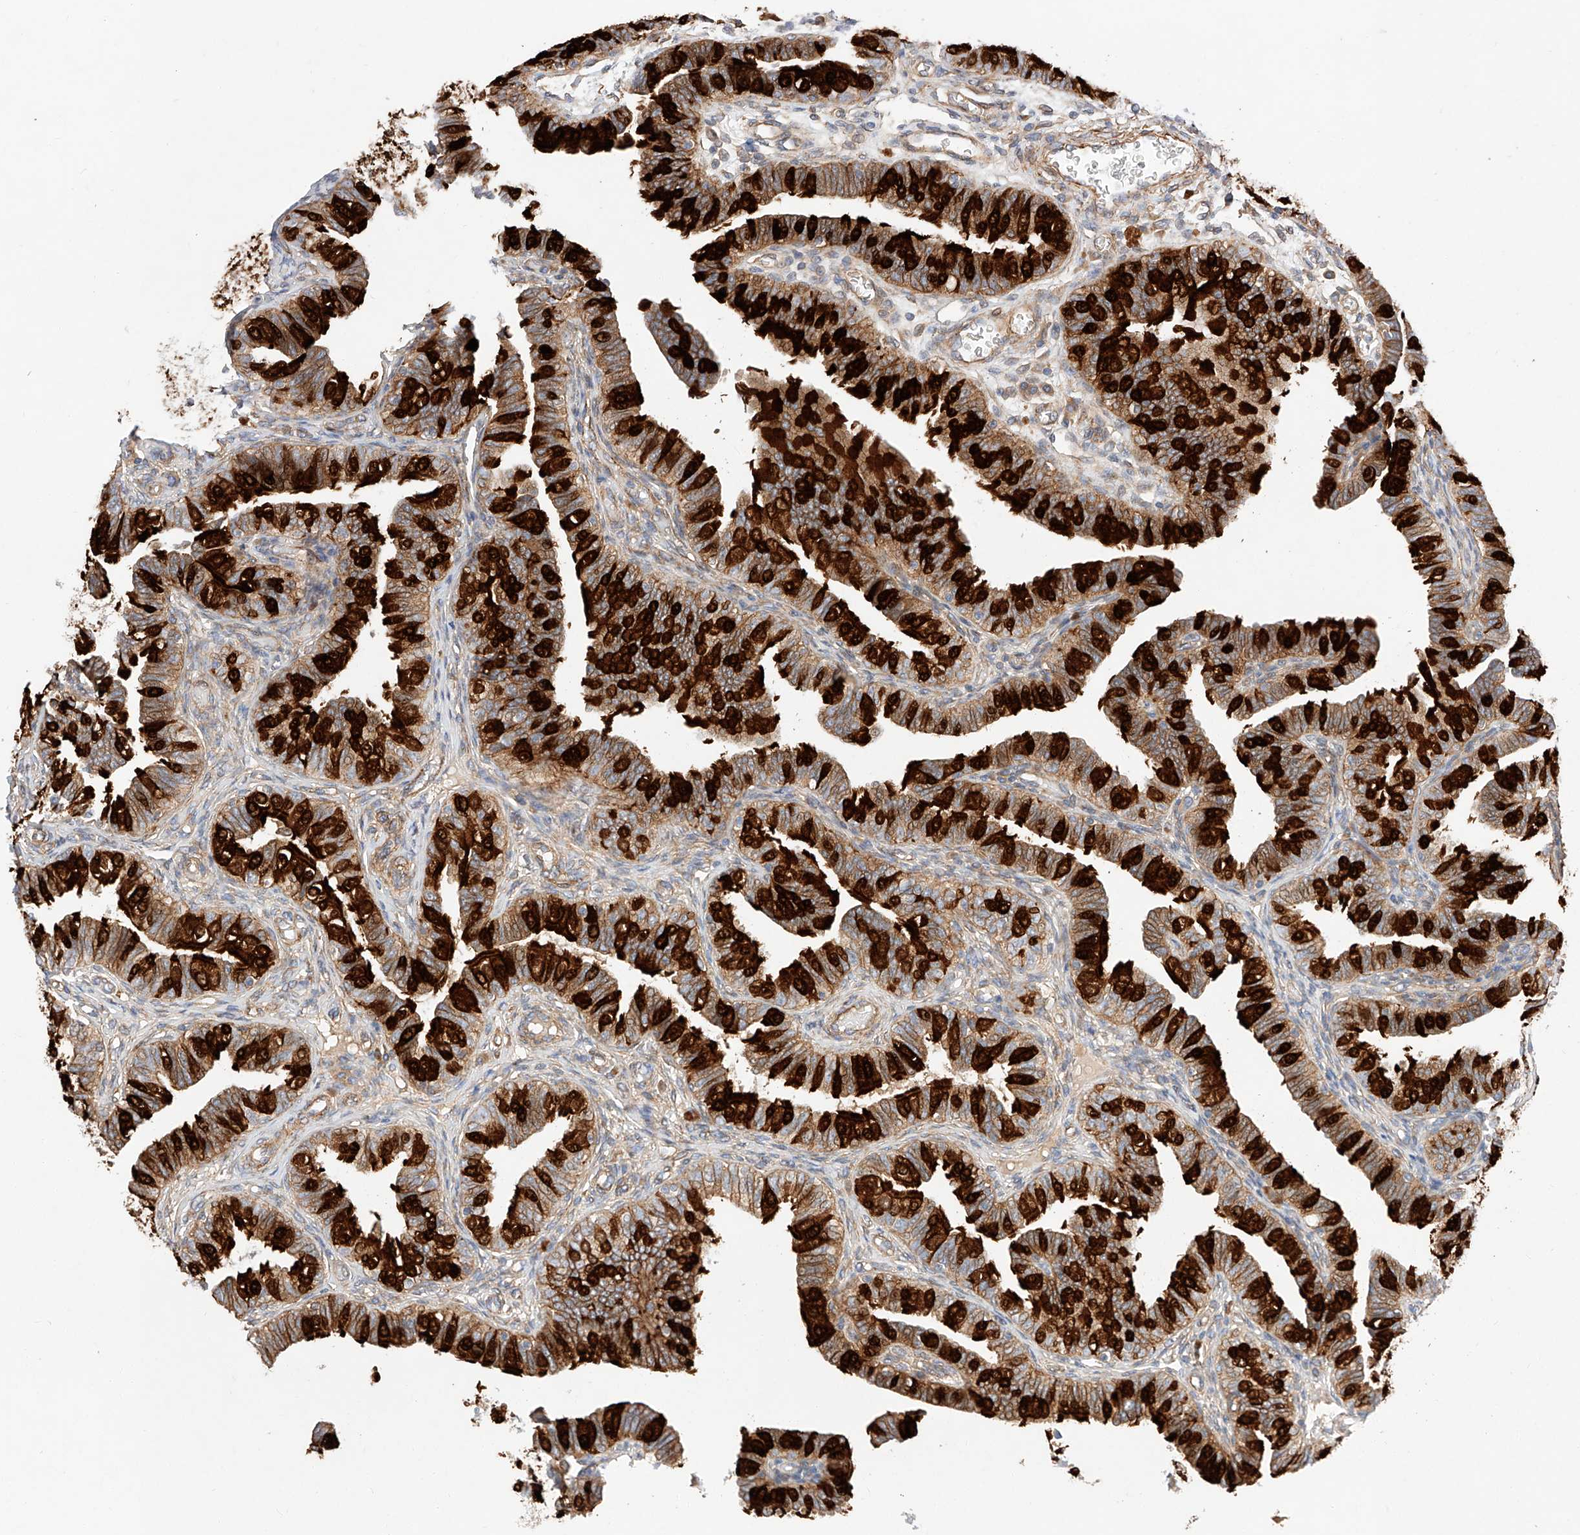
{"staining": {"intensity": "strong", "quantity": ">75%", "location": "cytoplasmic/membranous"}, "tissue": "fallopian tube", "cell_type": "Glandular cells", "image_type": "normal", "snomed": [{"axis": "morphology", "description": "Normal tissue, NOS"}, {"axis": "topography", "description": "Fallopian tube"}], "caption": "DAB immunohistochemical staining of unremarkable fallopian tube demonstrates strong cytoplasmic/membranous protein staining in about >75% of glandular cells.", "gene": "RAB23", "patient": {"sex": "female", "age": 39}}